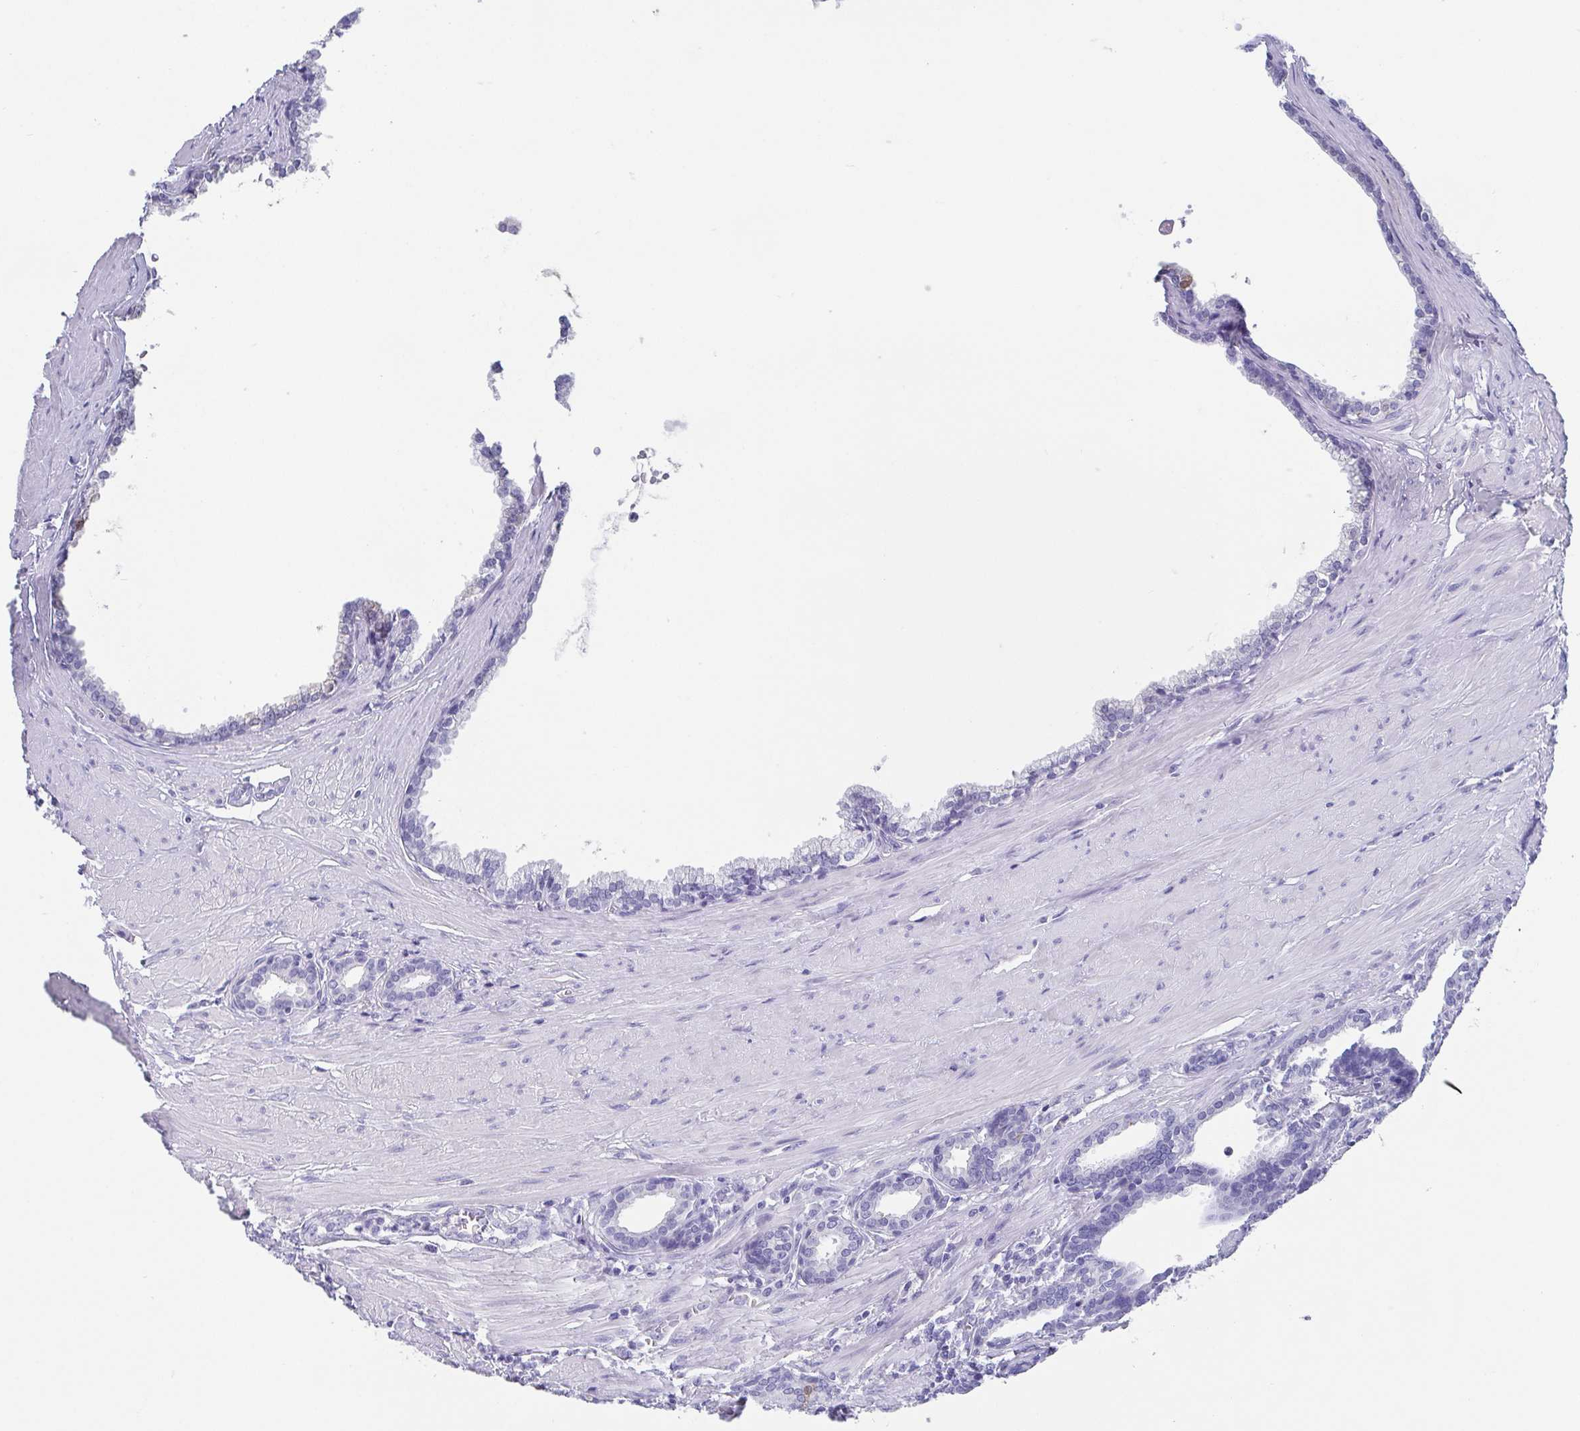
{"staining": {"intensity": "negative", "quantity": "none", "location": "none"}, "tissue": "prostate", "cell_type": "Glandular cells", "image_type": "normal", "snomed": [{"axis": "morphology", "description": "Normal tissue, NOS"}, {"axis": "topography", "description": "Prostate"}, {"axis": "topography", "description": "Peripheral nerve tissue"}], "caption": "This is a micrograph of IHC staining of normal prostate, which shows no staining in glandular cells.", "gene": "SCGN", "patient": {"sex": "male", "age": 55}}